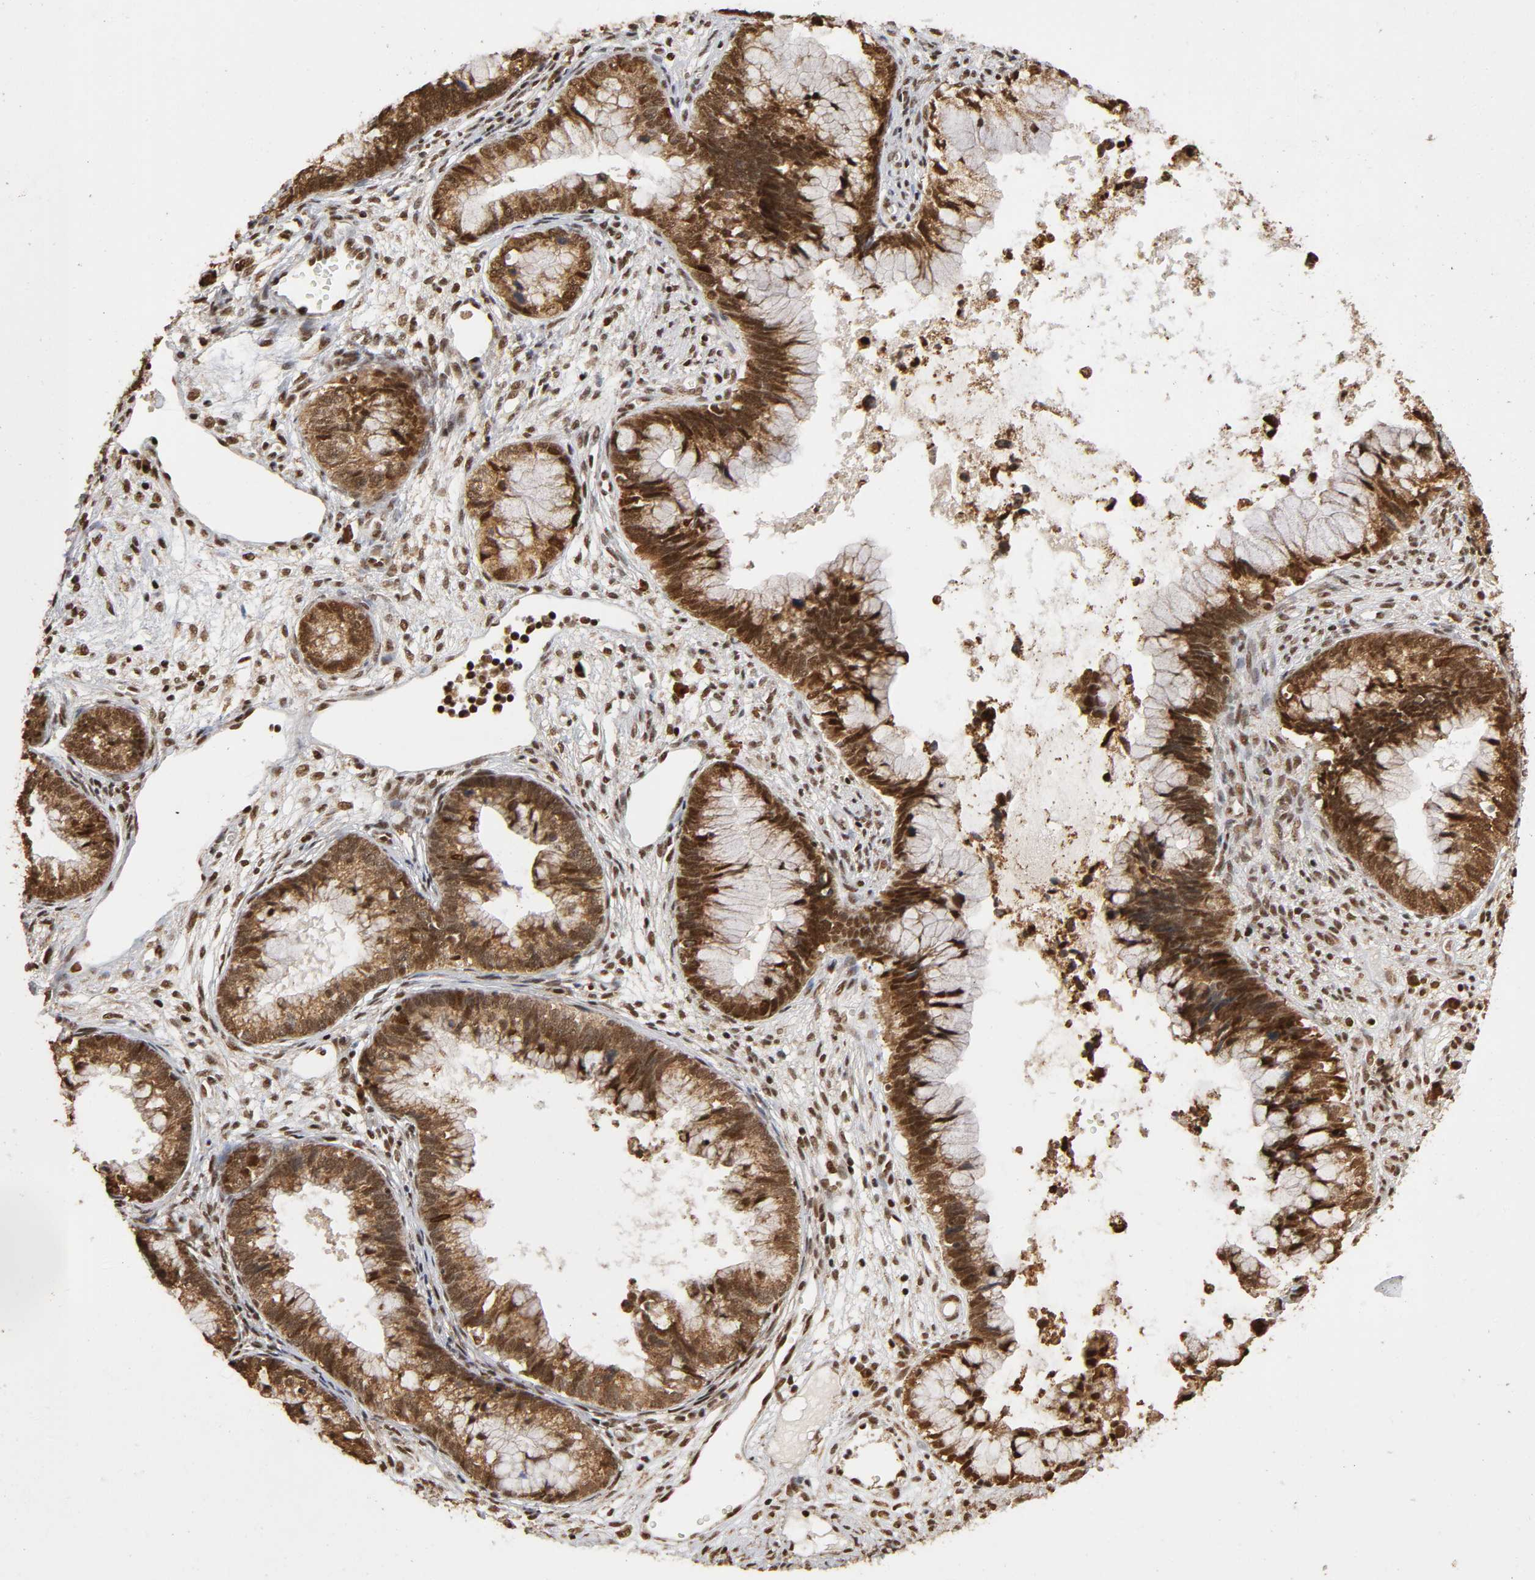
{"staining": {"intensity": "strong", "quantity": ">75%", "location": "cytoplasmic/membranous,nuclear"}, "tissue": "cervical cancer", "cell_type": "Tumor cells", "image_type": "cancer", "snomed": [{"axis": "morphology", "description": "Adenocarcinoma, NOS"}, {"axis": "topography", "description": "Cervix"}], "caption": "Cervical cancer (adenocarcinoma) stained with a protein marker reveals strong staining in tumor cells.", "gene": "RNF122", "patient": {"sex": "female", "age": 44}}